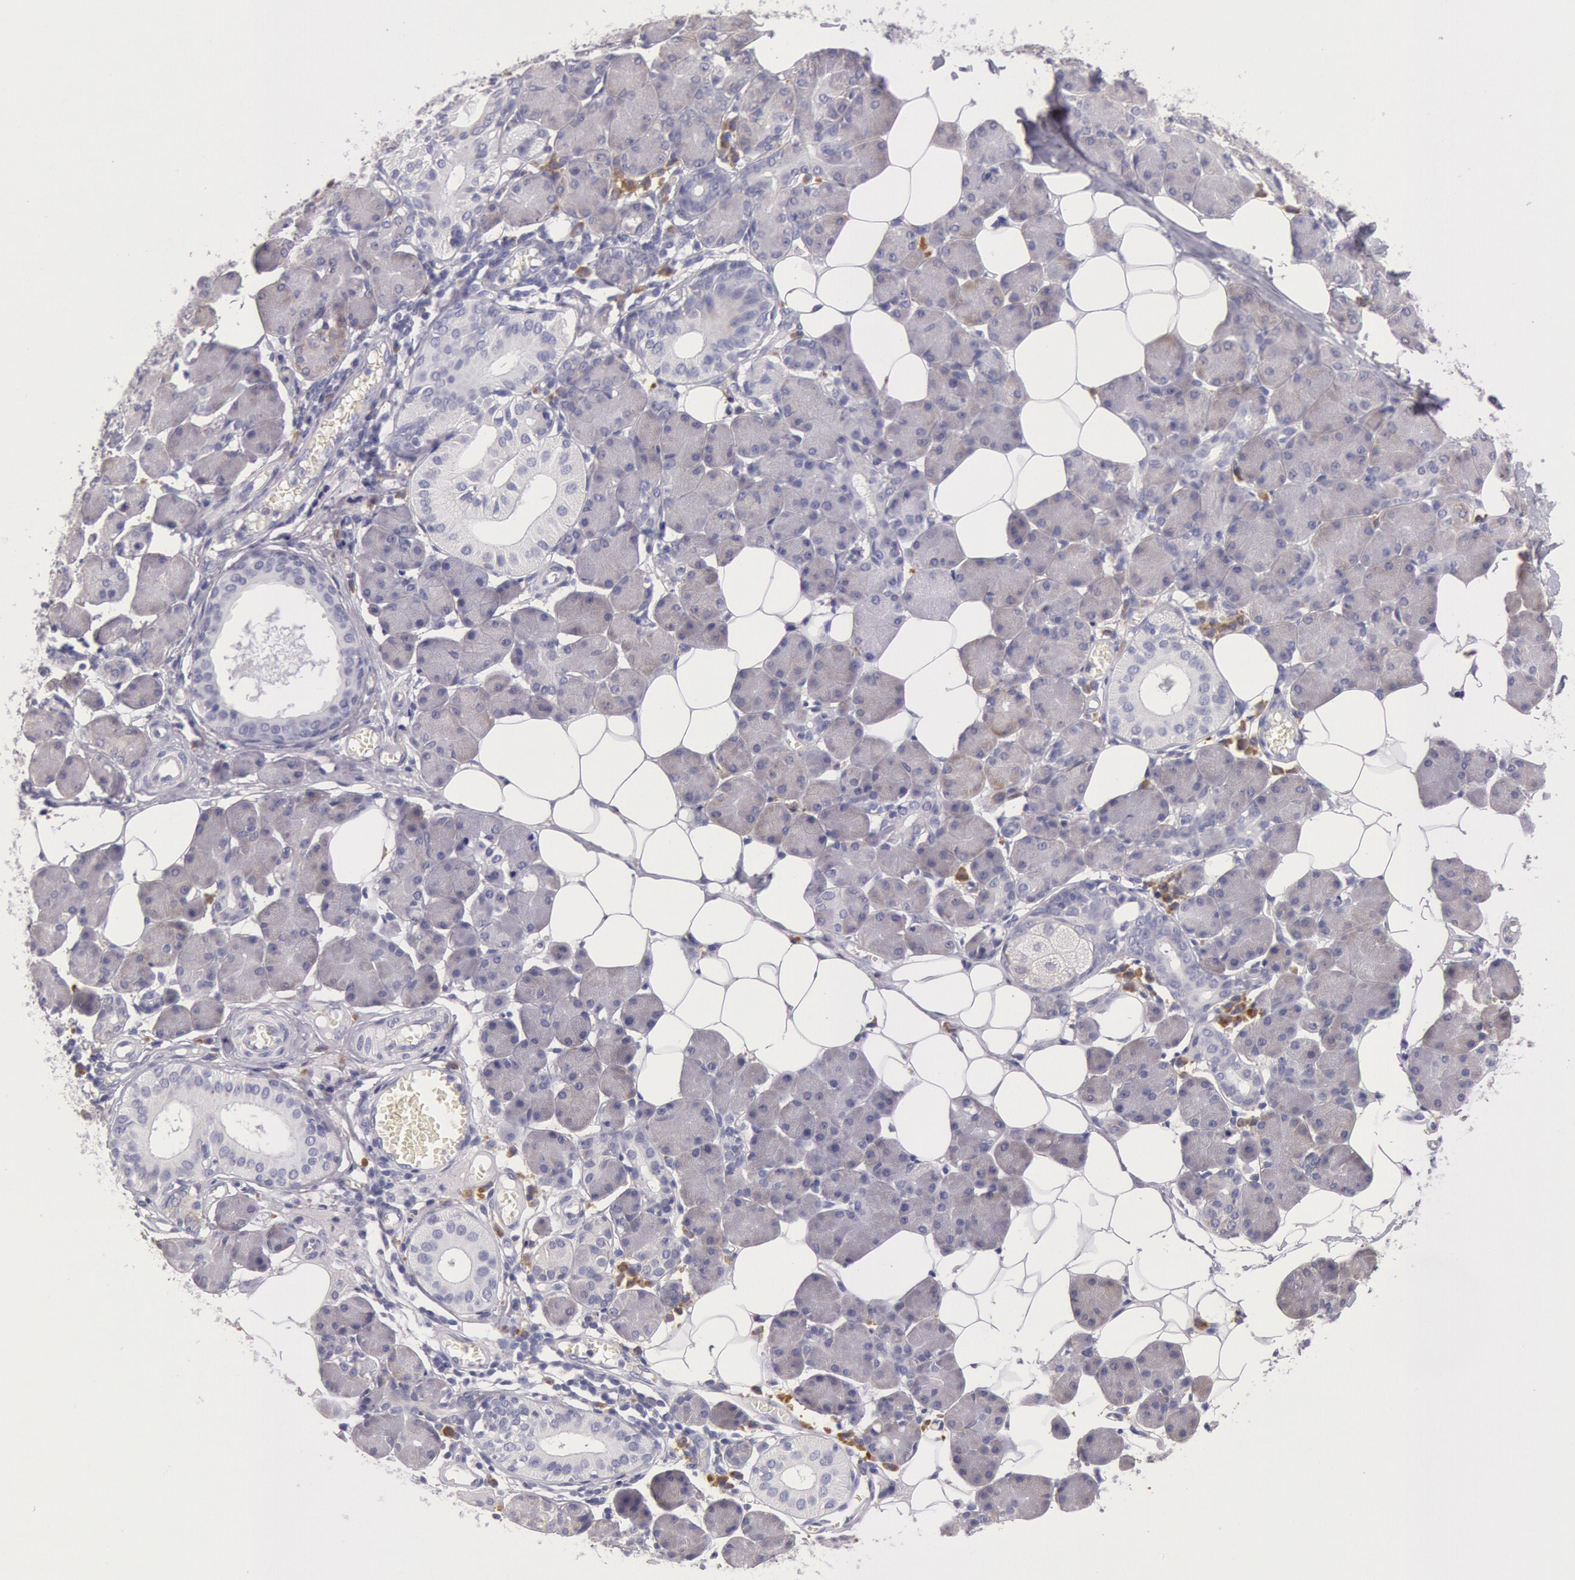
{"staining": {"intensity": "weak", "quantity": "25%-75%", "location": "cytoplasmic/membranous"}, "tissue": "salivary gland", "cell_type": "Glandular cells", "image_type": "normal", "snomed": [{"axis": "morphology", "description": "Normal tissue, NOS"}, {"axis": "morphology", "description": "Adenoma, NOS"}, {"axis": "topography", "description": "Salivary gland"}], "caption": "A micrograph showing weak cytoplasmic/membranous positivity in approximately 25%-75% of glandular cells in unremarkable salivary gland, as visualized by brown immunohistochemical staining.", "gene": "CIDEB", "patient": {"sex": "female", "age": 32}}